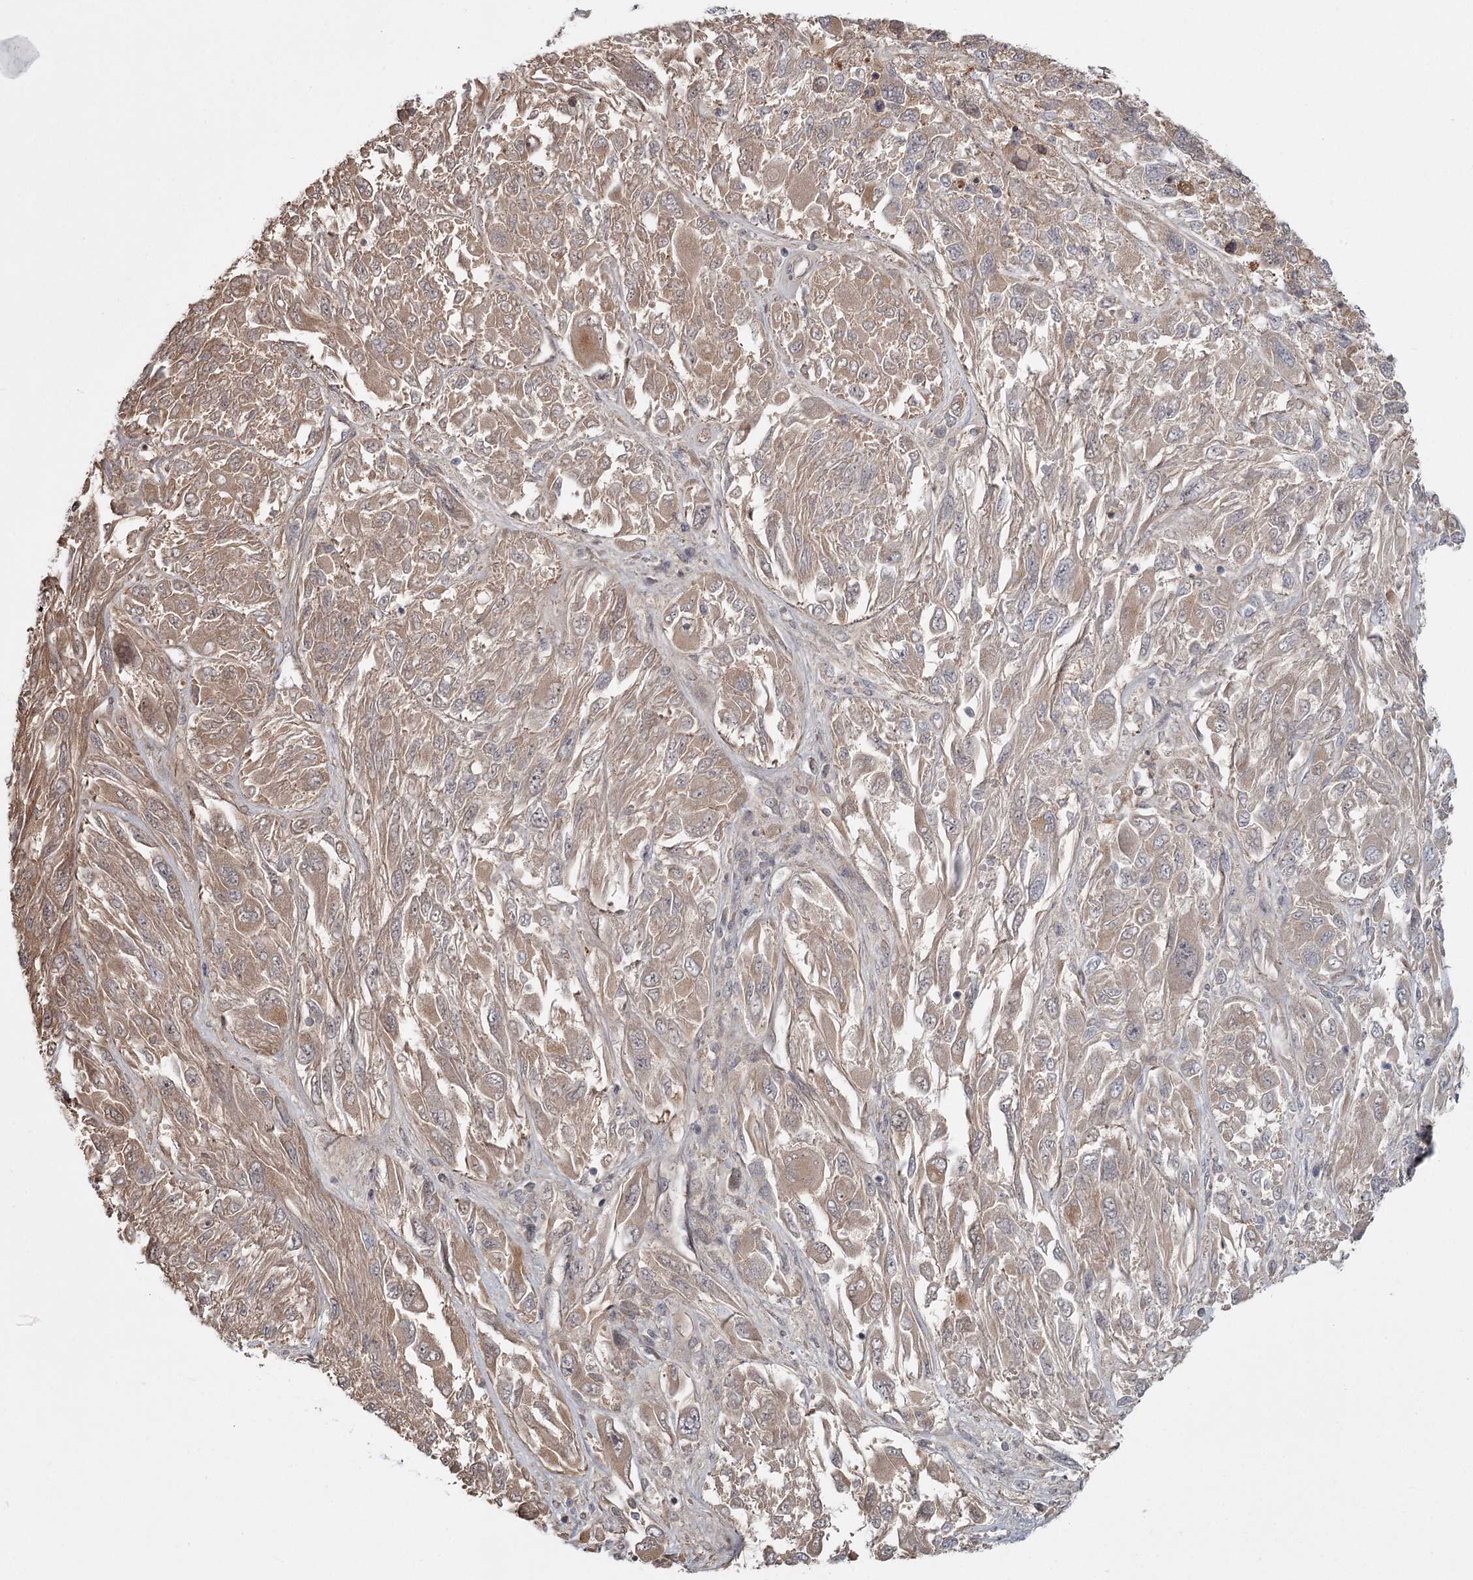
{"staining": {"intensity": "moderate", "quantity": ">75%", "location": "cytoplasmic/membranous"}, "tissue": "melanoma", "cell_type": "Tumor cells", "image_type": "cancer", "snomed": [{"axis": "morphology", "description": "Malignant melanoma, NOS"}, {"axis": "topography", "description": "Skin"}], "caption": "An image showing moderate cytoplasmic/membranous expression in about >75% of tumor cells in melanoma, as visualized by brown immunohistochemical staining.", "gene": "DHRS9", "patient": {"sex": "female", "age": 91}}